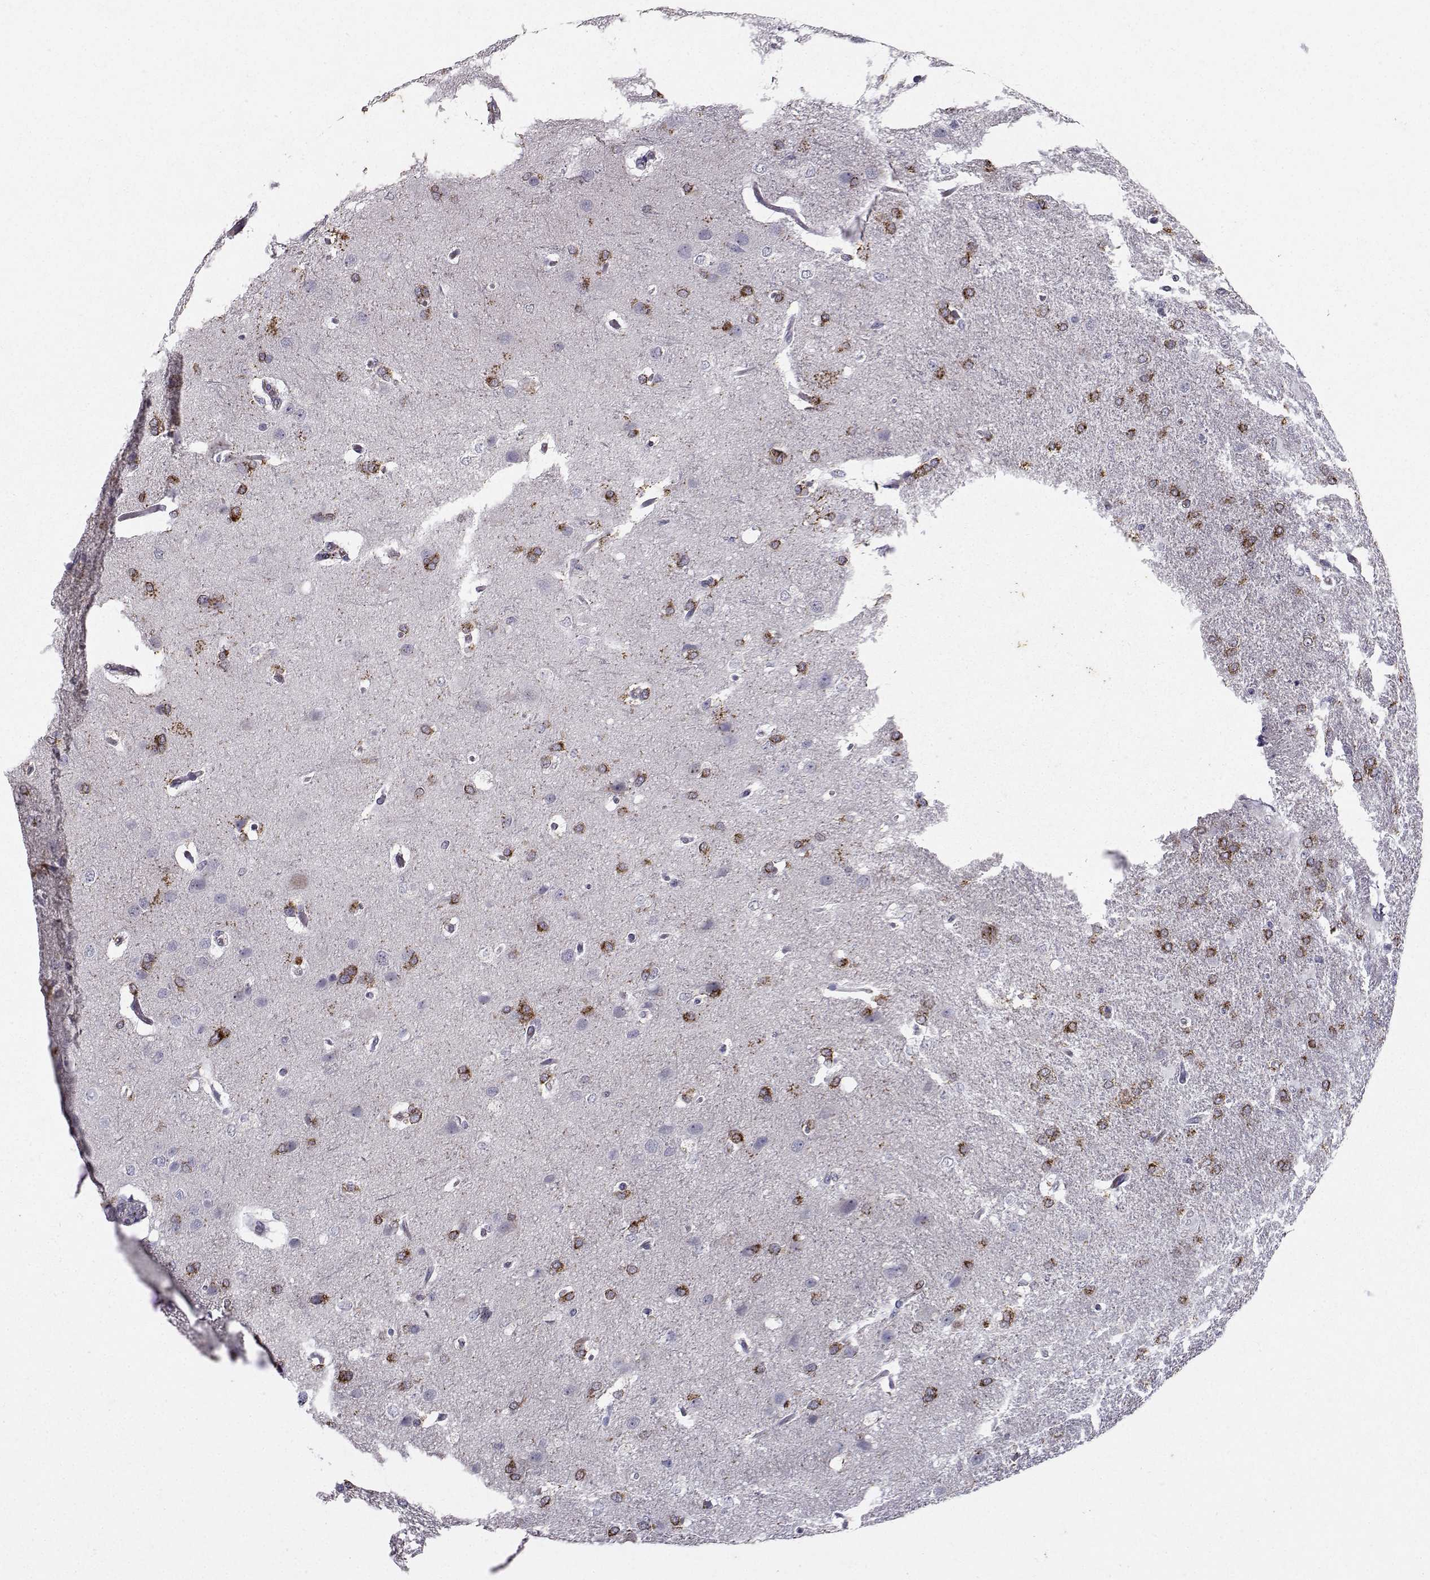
{"staining": {"intensity": "strong", "quantity": "25%-75%", "location": "cytoplasmic/membranous"}, "tissue": "glioma", "cell_type": "Tumor cells", "image_type": "cancer", "snomed": [{"axis": "morphology", "description": "Glioma, malignant, High grade"}, {"axis": "topography", "description": "Brain"}], "caption": "Glioma was stained to show a protein in brown. There is high levels of strong cytoplasmic/membranous staining in approximately 25%-75% of tumor cells. (Brightfield microscopy of DAB IHC at high magnification).", "gene": "OPRD1", "patient": {"sex": "male", "age": 68}}